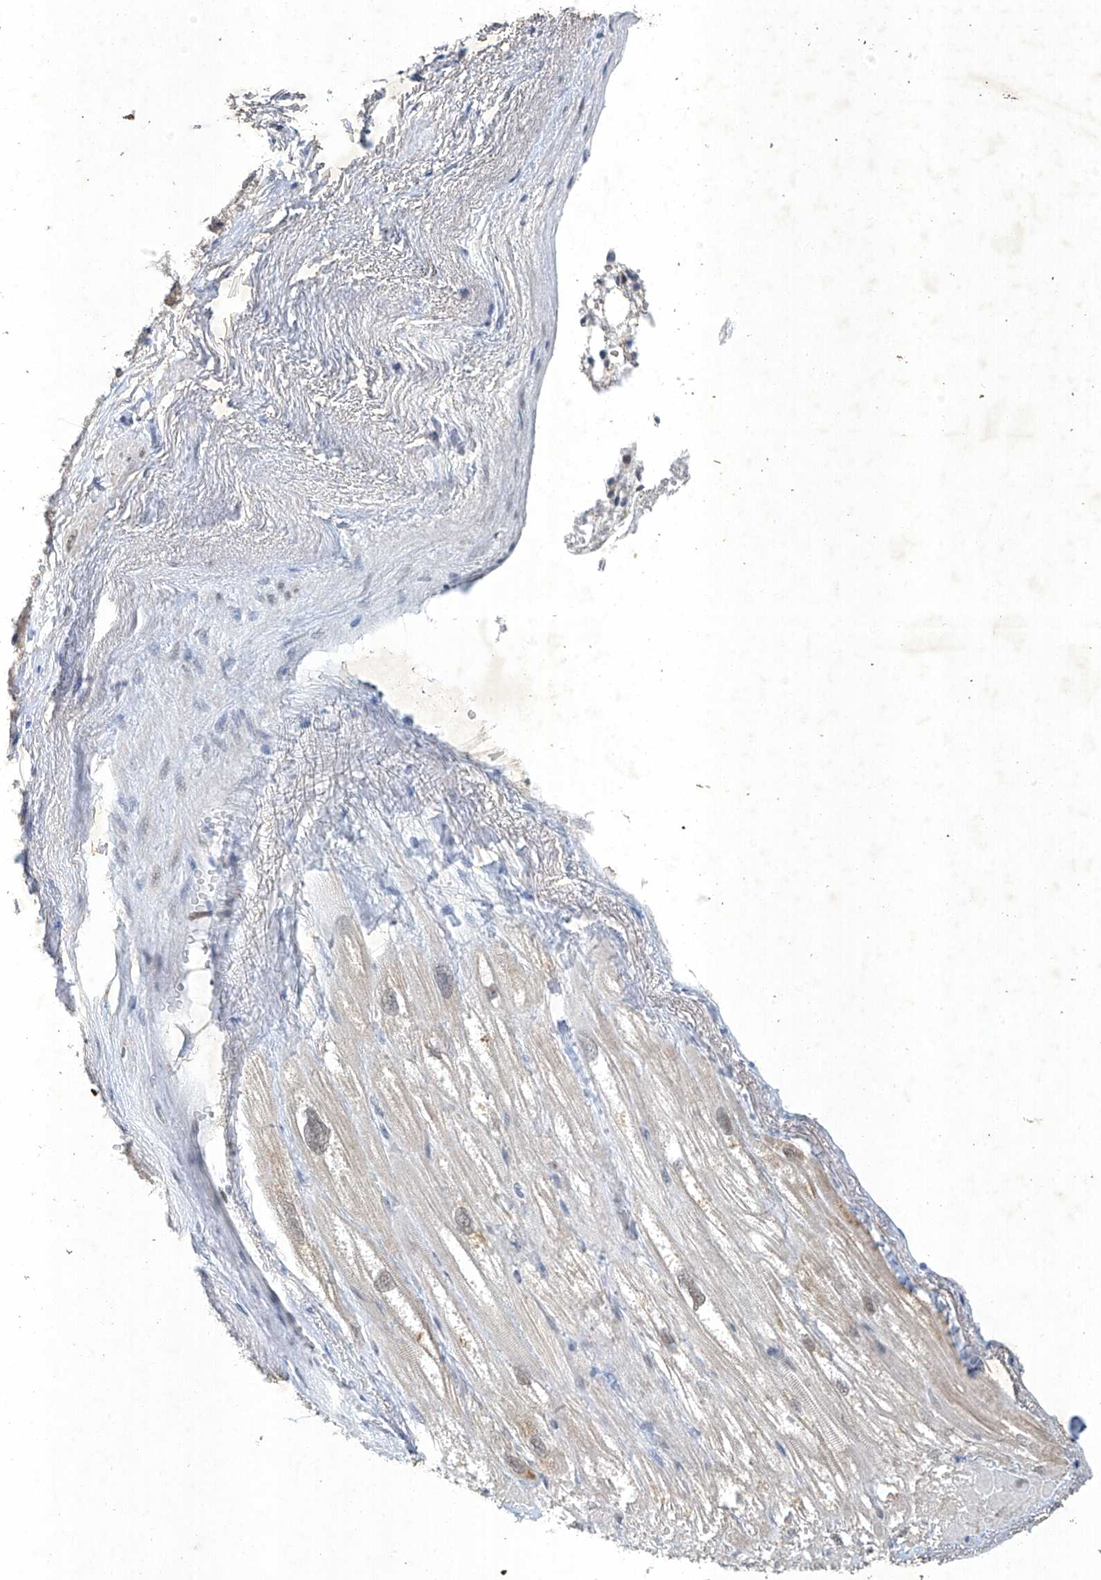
{"staining": {"intensity": "moderate", "quantity": "<25%", "location": "cytoplasmic/membranous"}, "tissue": "heart muscle", "cell_type": "Cardiomyocytes", "image_type": "normal", "snomed": [{"axis": "morphology", "description": "Normal tissue, NOS"}, {"axis": "topography", "description": "Heart"}], "caption": "Immunohistochemical staining of normal heart muscle shows <25% levels of moderate cytoplasmic/membranous protein positivity in approximately <25% of cardiomyocytes.", "gene": "TAF8", "patient": {"sex": "male", "age": 50}}